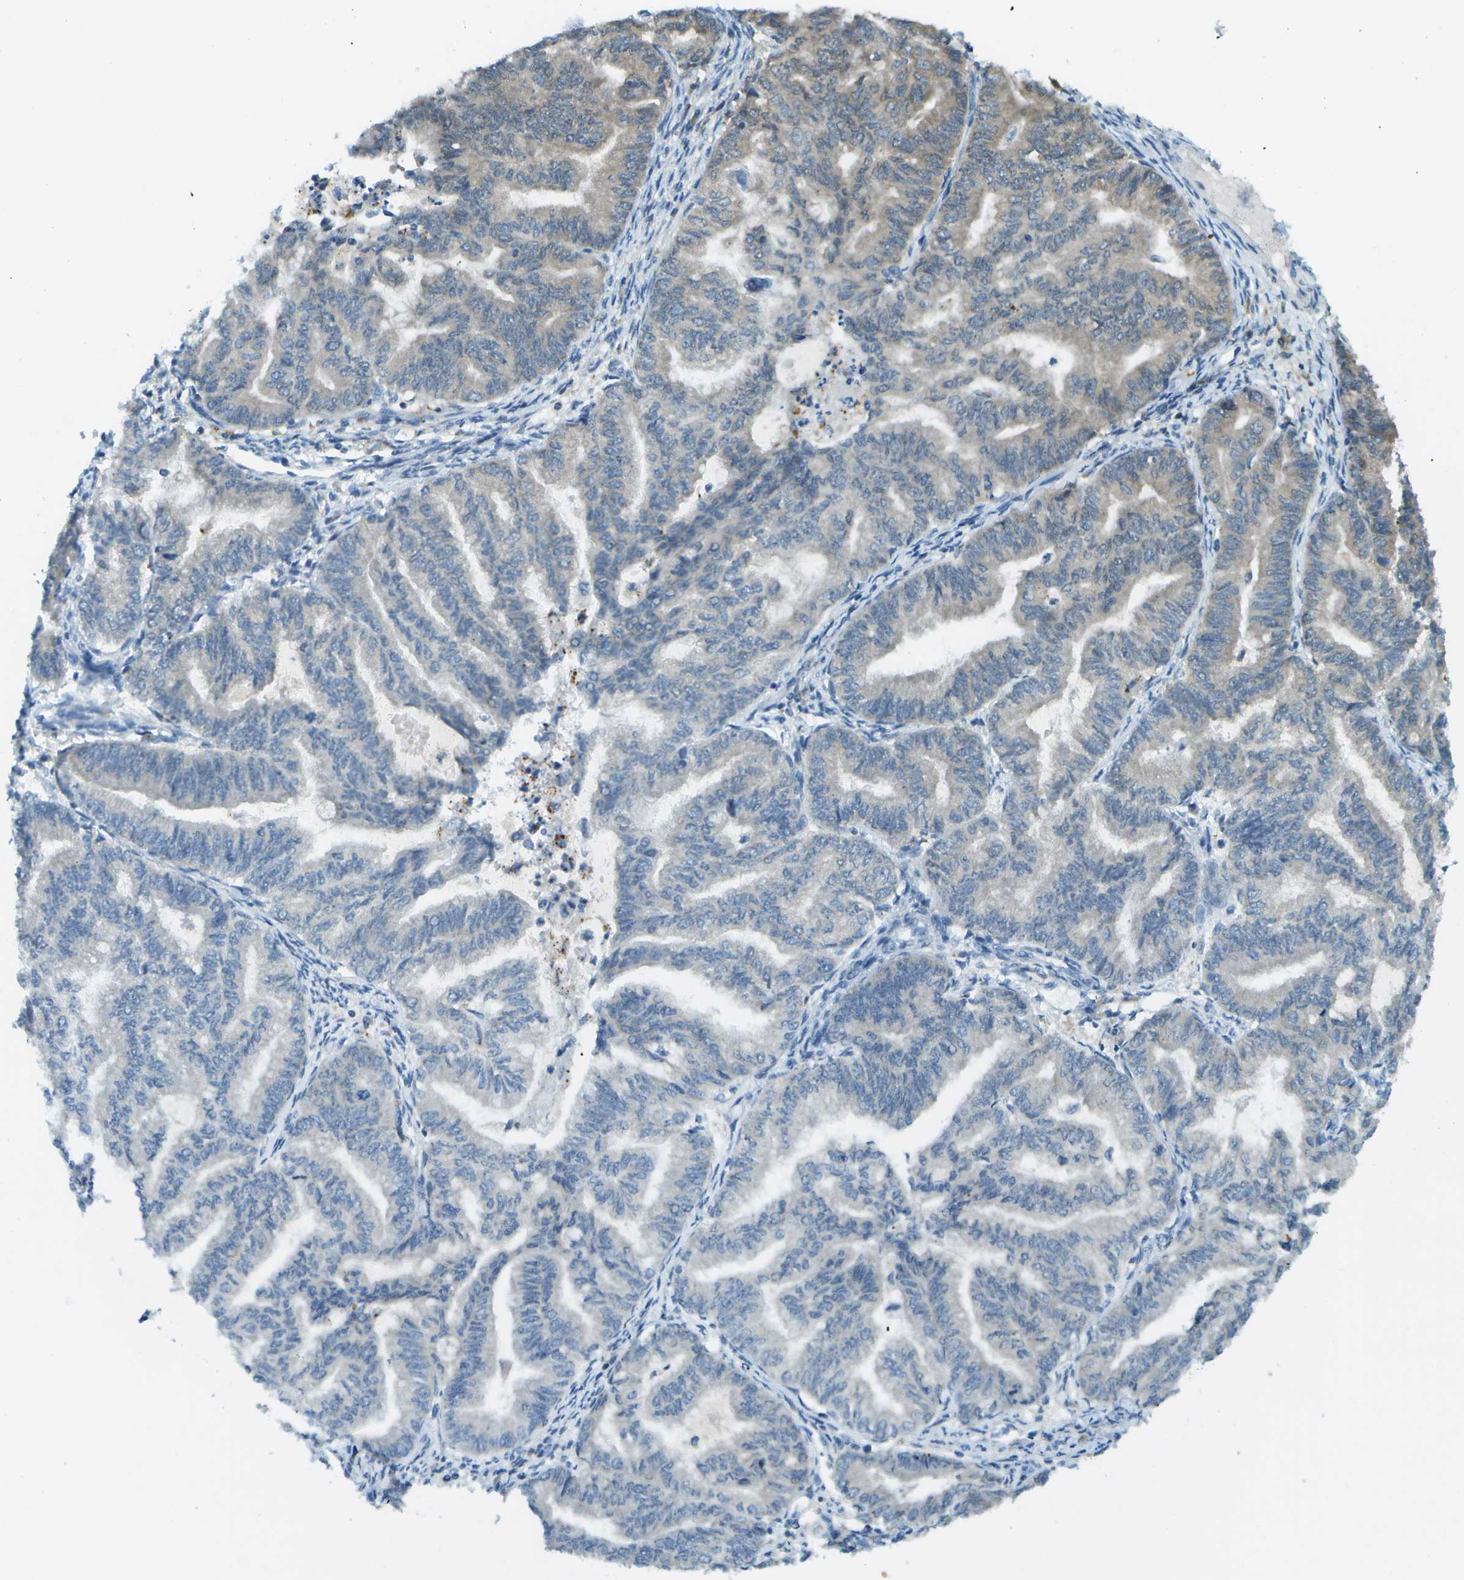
{"staining": {"intensity": "weak", "quantity": "<25%", "location": "cytoplasmic/membranous"}, "tissue": "endometrial cancer", "cell_type": "Tumor cells", "image_type": "cancer", "snomed": [{"axis": "morphology", "description": "Adenocarcinoma, NOS"}, {"axis": "topography", "description": "Endometrium"}], "caption": "Image shows no protein staining in tumor cells of adenocarcinoma (endometrial) tissue.", "gene": "CDH23", "patient": {"sex": "female", "age": 79}}